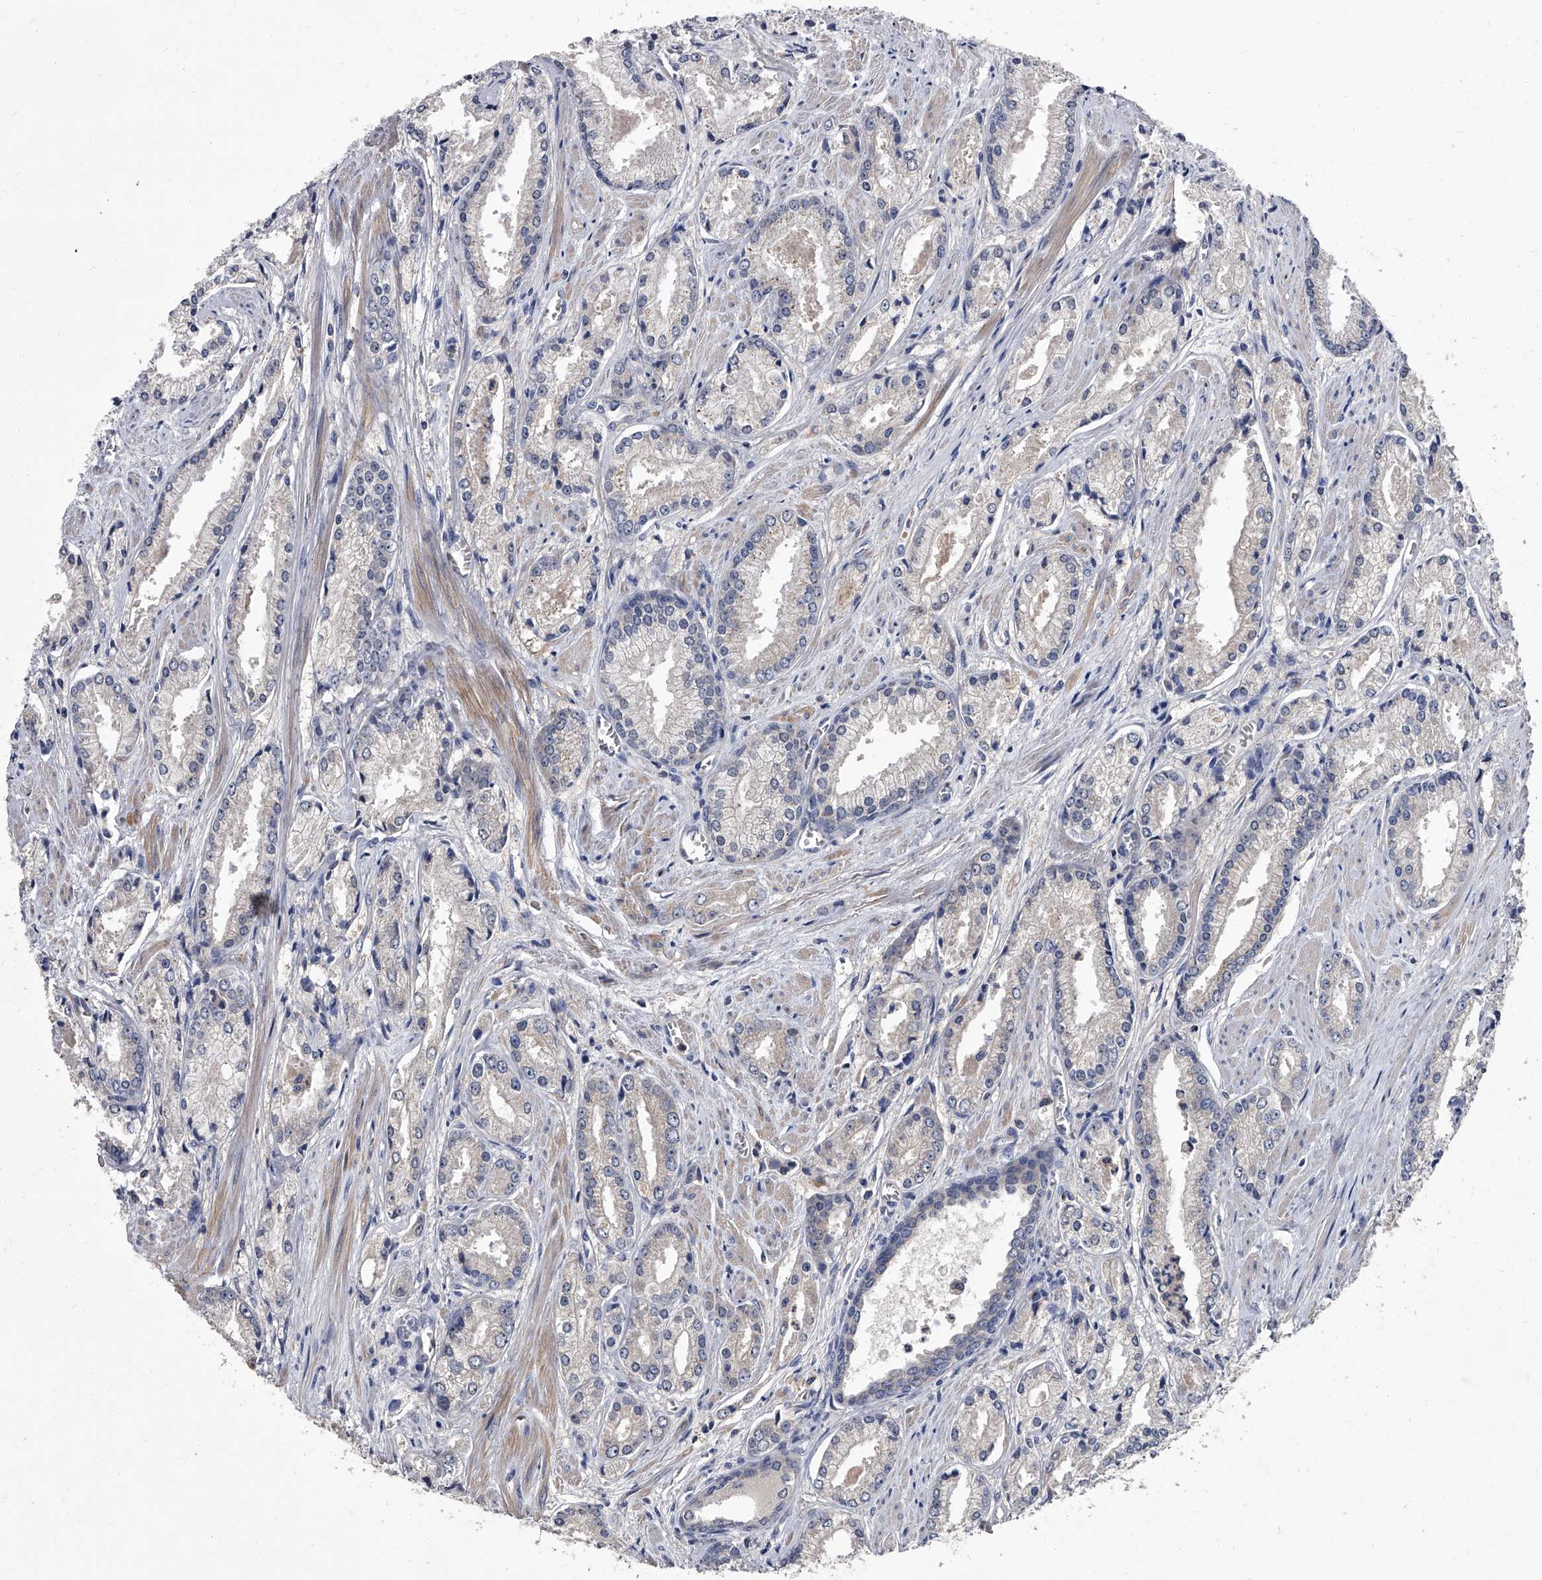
{"staining": {"intensity": "negative", "quantity": "none", "location": "none"}, "tissue": "prostate cancer", "cell_type": "Tumor cells", "image_type": "cancer", "snomed": [{"axis": "morphology", "description": "Adenocarcinoma, Low grade"}, {"axis": "topography", "description": "Prostate"}], "caption": "This is a micrograph of immunohistochemistry (IHC) staining of prostate cancer, which shows no staining in tumor cells.", "gene": "STK36", "patient": {"sex": "male", "age": 54}}